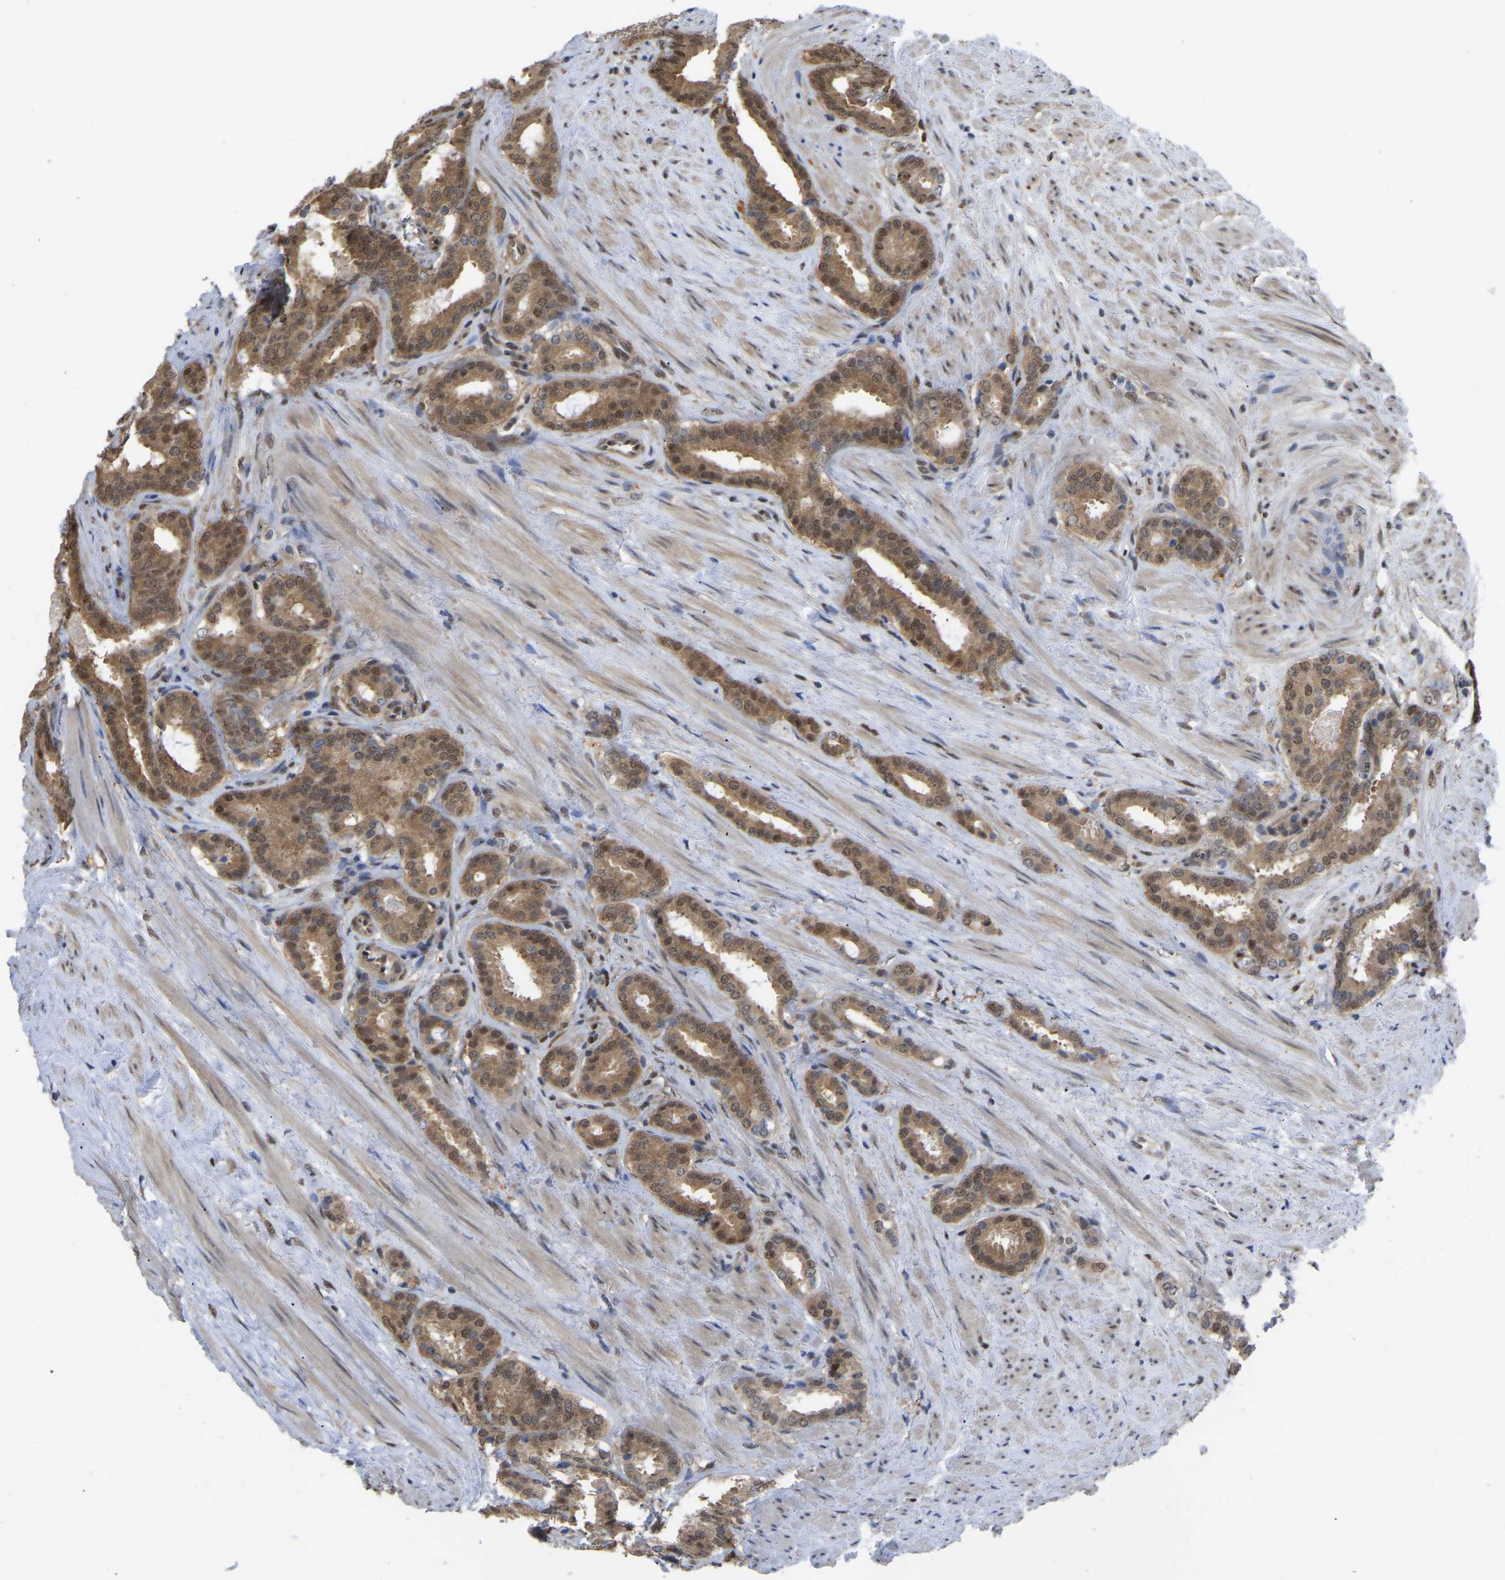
{"staining": {"intensity": "strong", "quantity": ">75%", "location": "cytoplasmic/membranous,nuclear"}, "tissue": "prostate cancer", "cell_type": "Tumor cells", "image_type": "cancer", "snomed": [{"axis": "morphology", "description": "Adenocarcinoma, Low grade"}, {"axis": "topography", "description": "Prostate"}], "caption": "Protein staining of prostate cancer (low-grade adenocarcinoma) tissue displays strong cytoplasmic/membranous and nuclear expression in about >75% of tumor cells. Using DAB (brown) and hematoxylin (blue) stains, captured at high magnification using brightfield microscopy.", "gene": "KLRG2", "patient": {"sex": "male", "age": 69}}